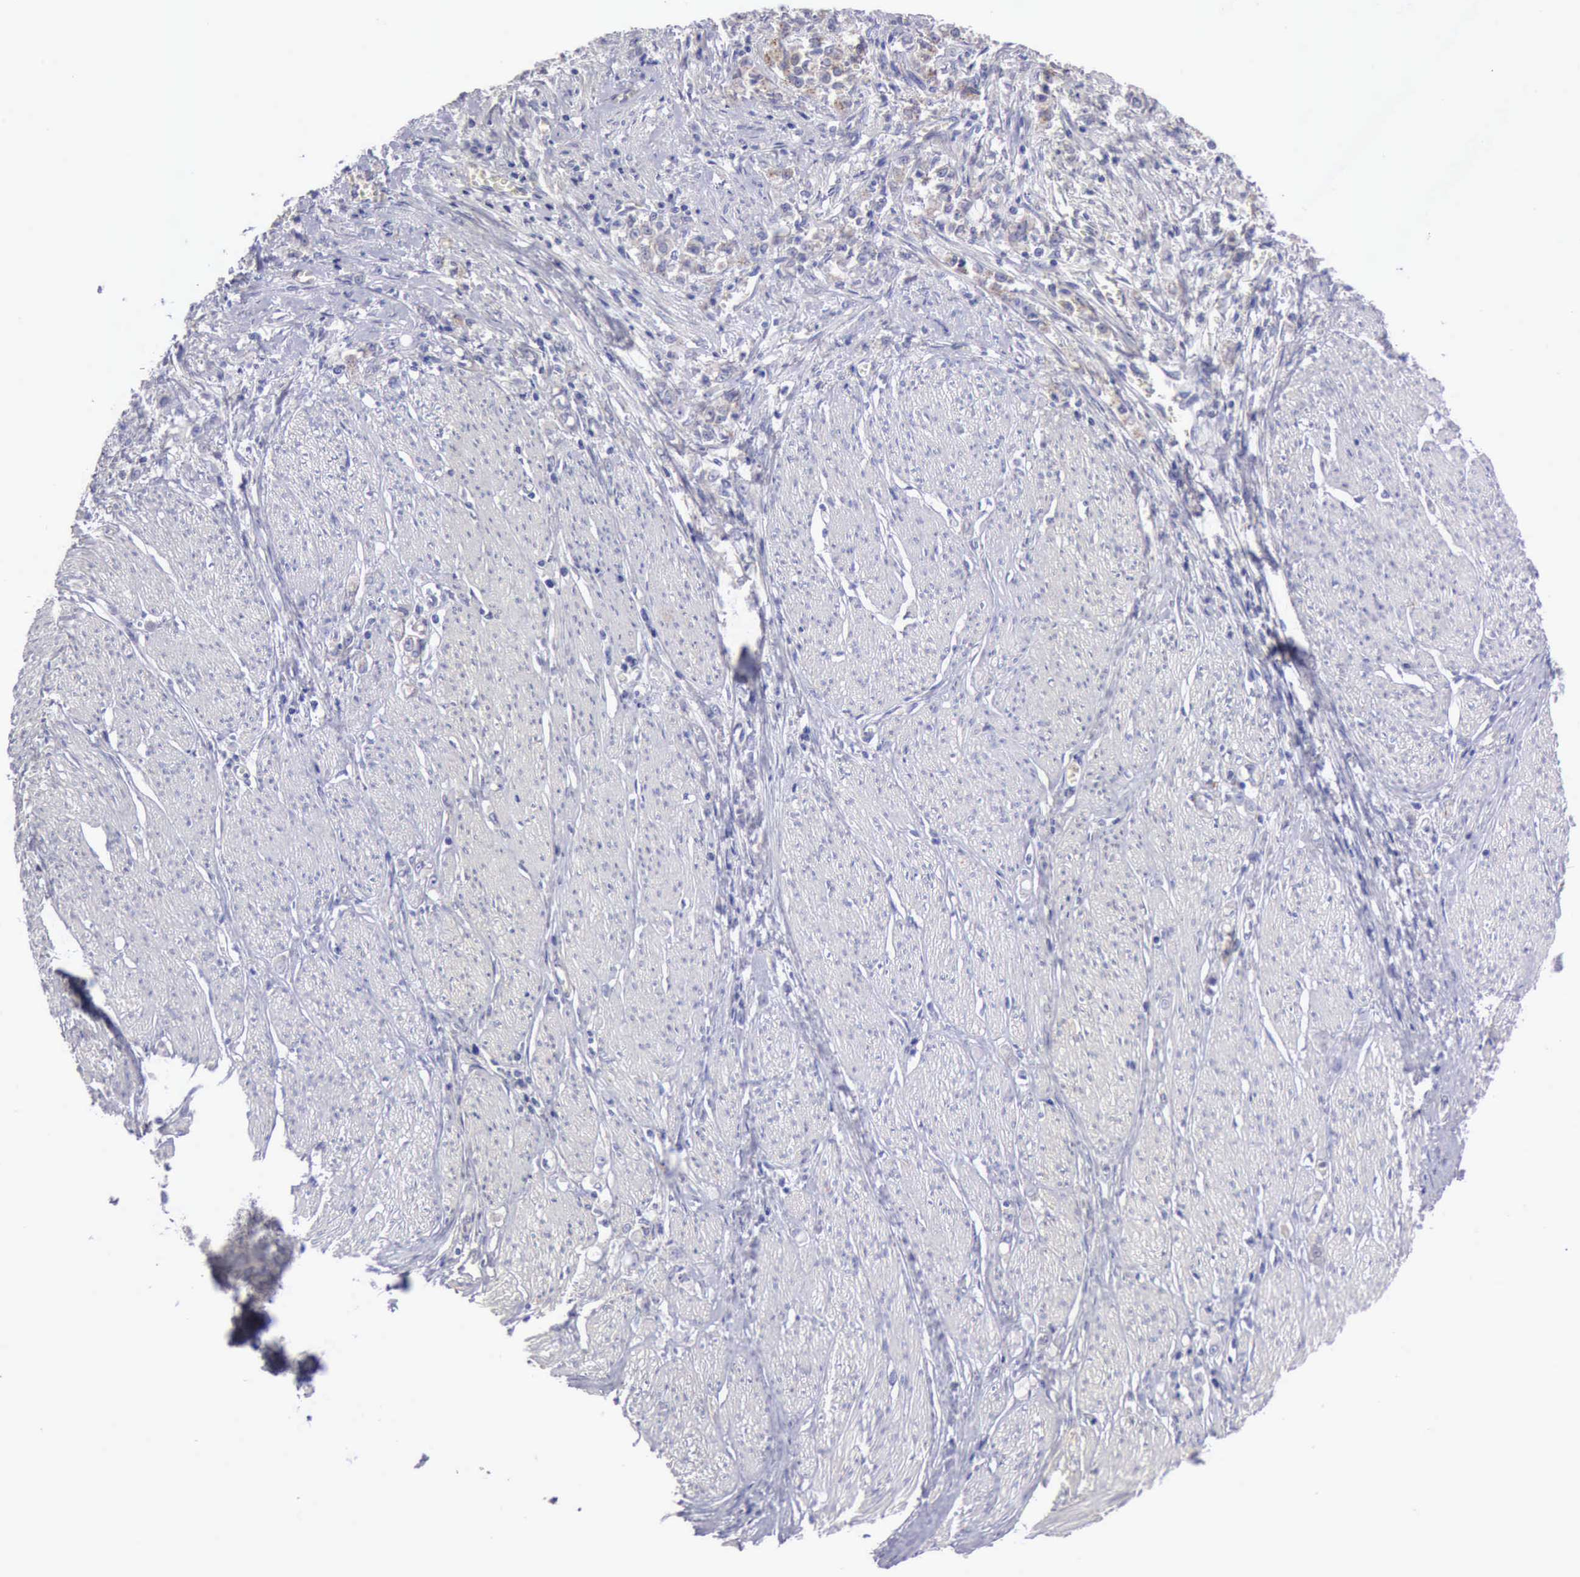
{"staining": {"intensity": "negative", "quantity": "none", "location": "none"}, "tissue": "stomach cancer", "cell_type": "Tumor cells", "image_type": "cancer", "snomed": [{"axis": "morphology", "description": "Adenocarcinoma, NOS"}, {"axis": "topography", "description": "Stomach"}], "caption": "Immunohistochemistry histopathology image of neoplastic tissue: stomach adenocarcinoma stained with DAB shows no significant protein staining in tumor cells. (IHC, brightfield microscopy, high magnification).", "gene": "APP", "patient": {"sex": "male", "age": 72}}